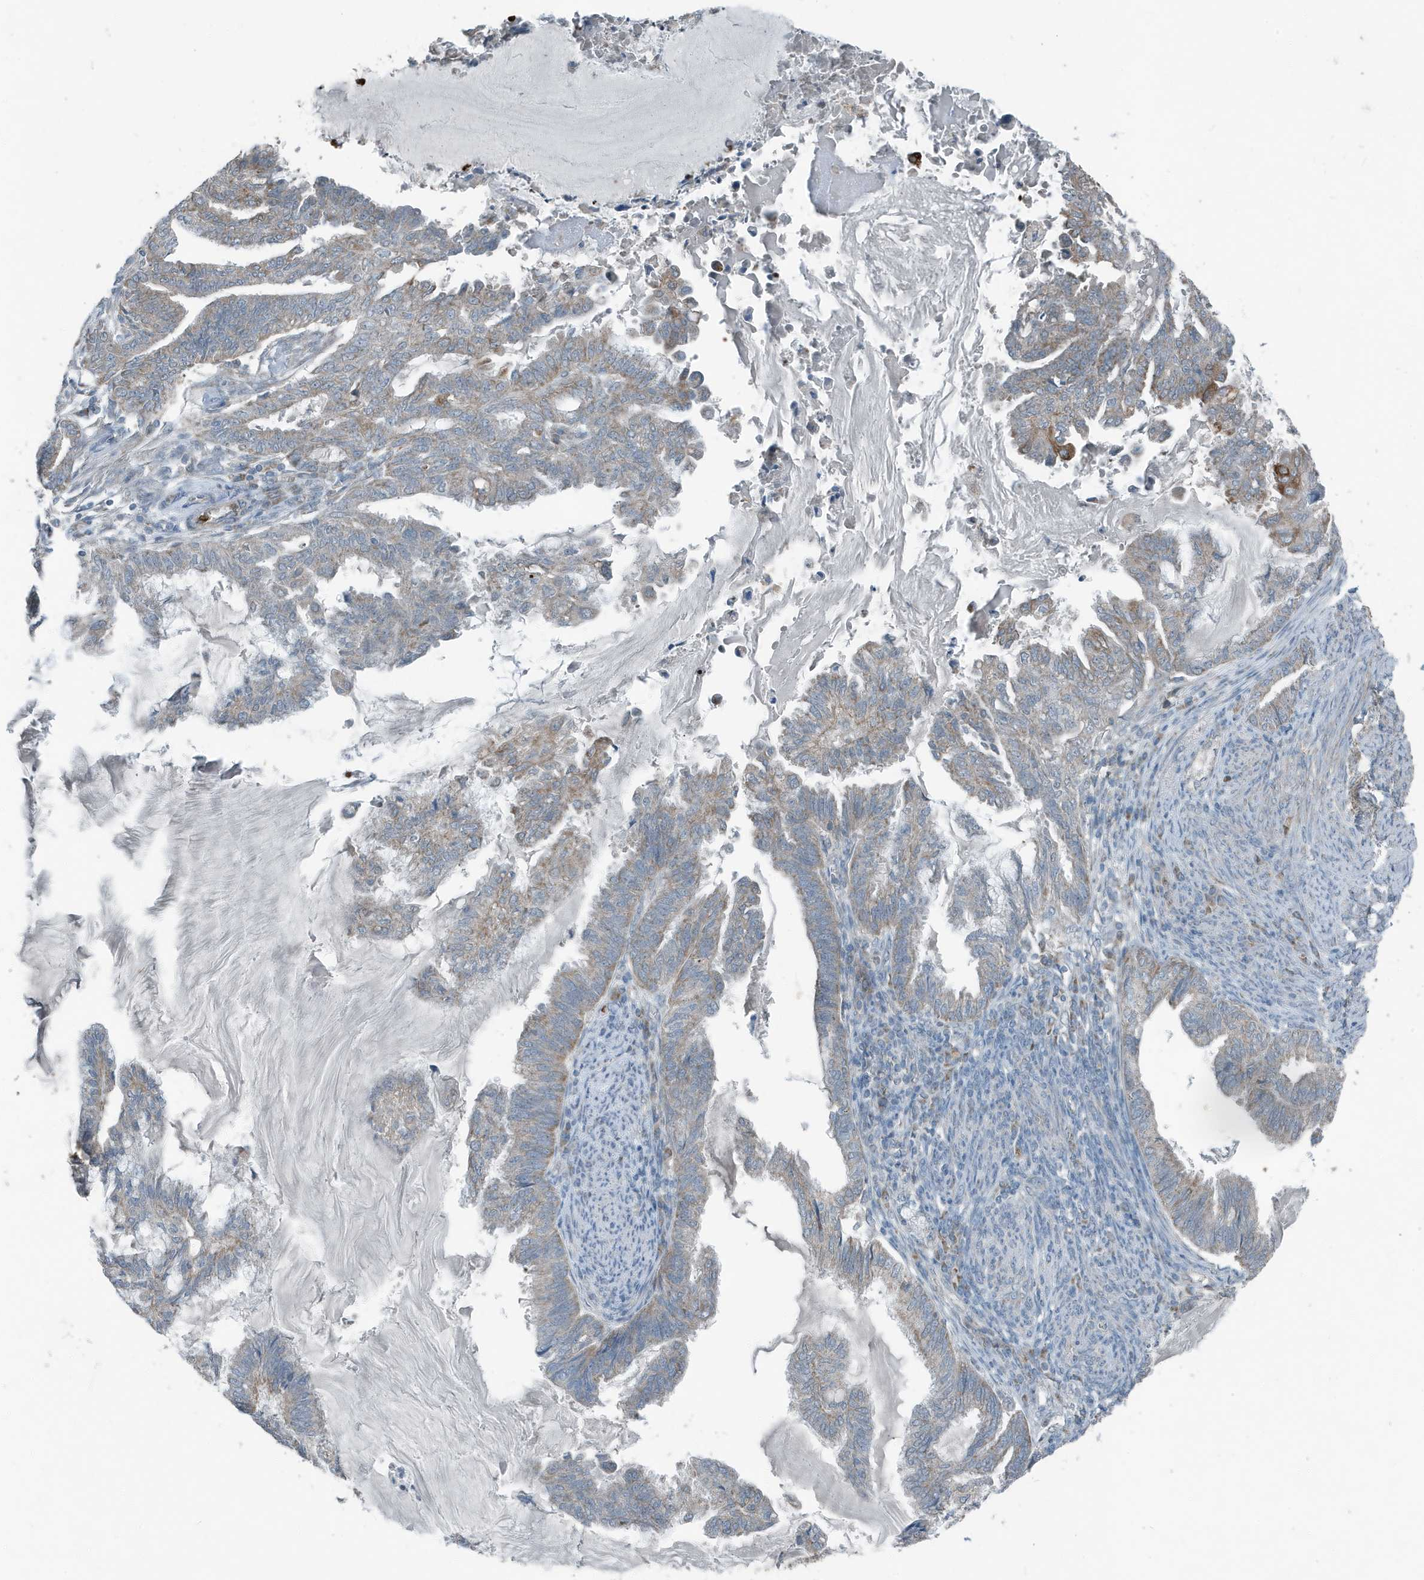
{"staining": {"intensity": "moderate", "quantity": "<25%", "location": "cytoplasmic/membranous"}, "tissue": "endometrial cancer", "cell_type": "Tumor cells", "image_type": "cancer", "snomed": [{"axis": "morphology", "description": "Adenocarcinoma, NOS"}, {"axis": "topography", "description": "Endometrium"}], "caption": "Protein expression analysis of adenocarcinoma (endometrial) reveals moderate cytoplasmic/membranous expression in about <25% of tumor cells.", "gene": "MT-CYB", "patient": {"sex": "female", "age": 86}}